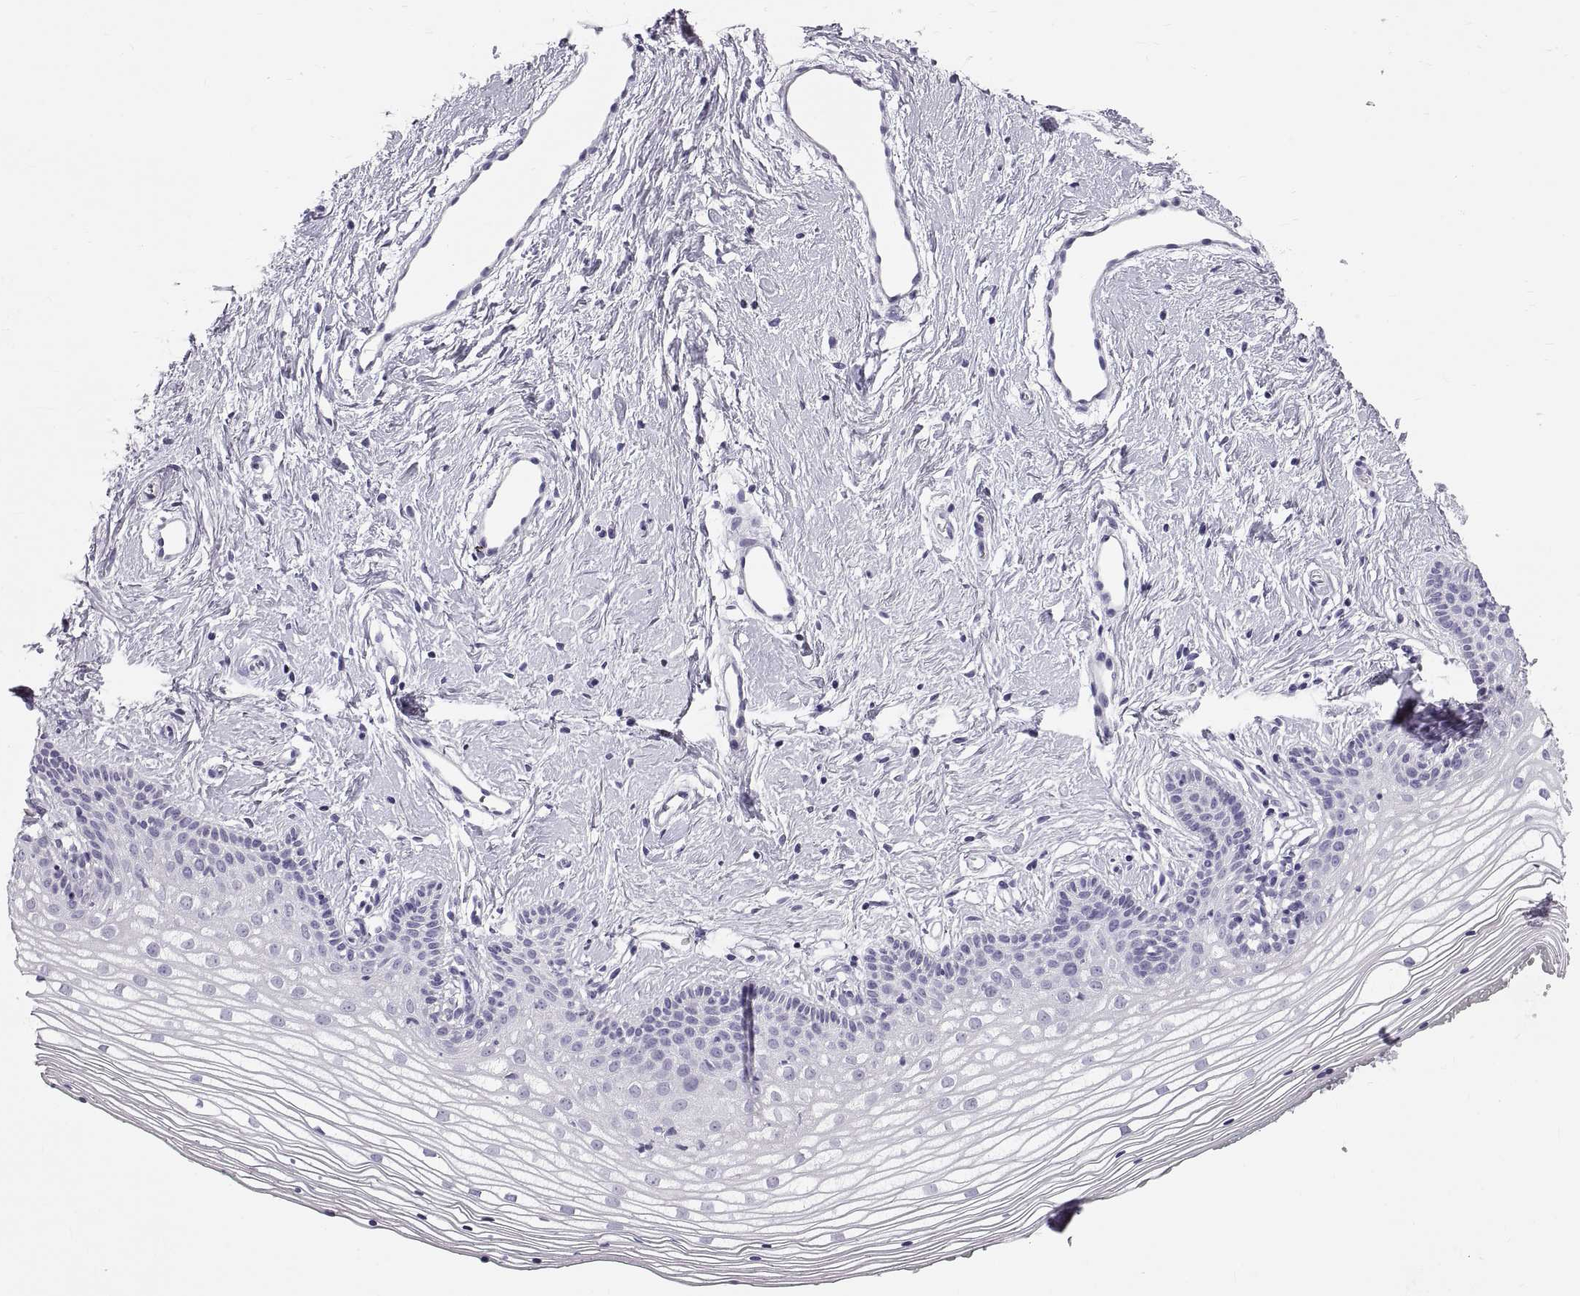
{"staining": {"intensity": "negative", "quantity": "none", "location": "none"}, "tissue": "vagina", "cell_type": "Squamous epithelial cells", "image_type": "normal", "snomed": [{"axis": "morphology", "description": "Normal tissue, NOS"}, {"axis": "topography", "description": "Vagina"}], "caption": "The IHC histopathology image has no significant staining in squamous epithelial cells of vagina. (Stains: DAB (3,3'-diaminobenzidine) IHC with hematoxylin counter stain, Microscopy: brightfield microscopy at high magnification).", "gene": "WFDC8", "patient": {"sex": "female", "age": 36}}